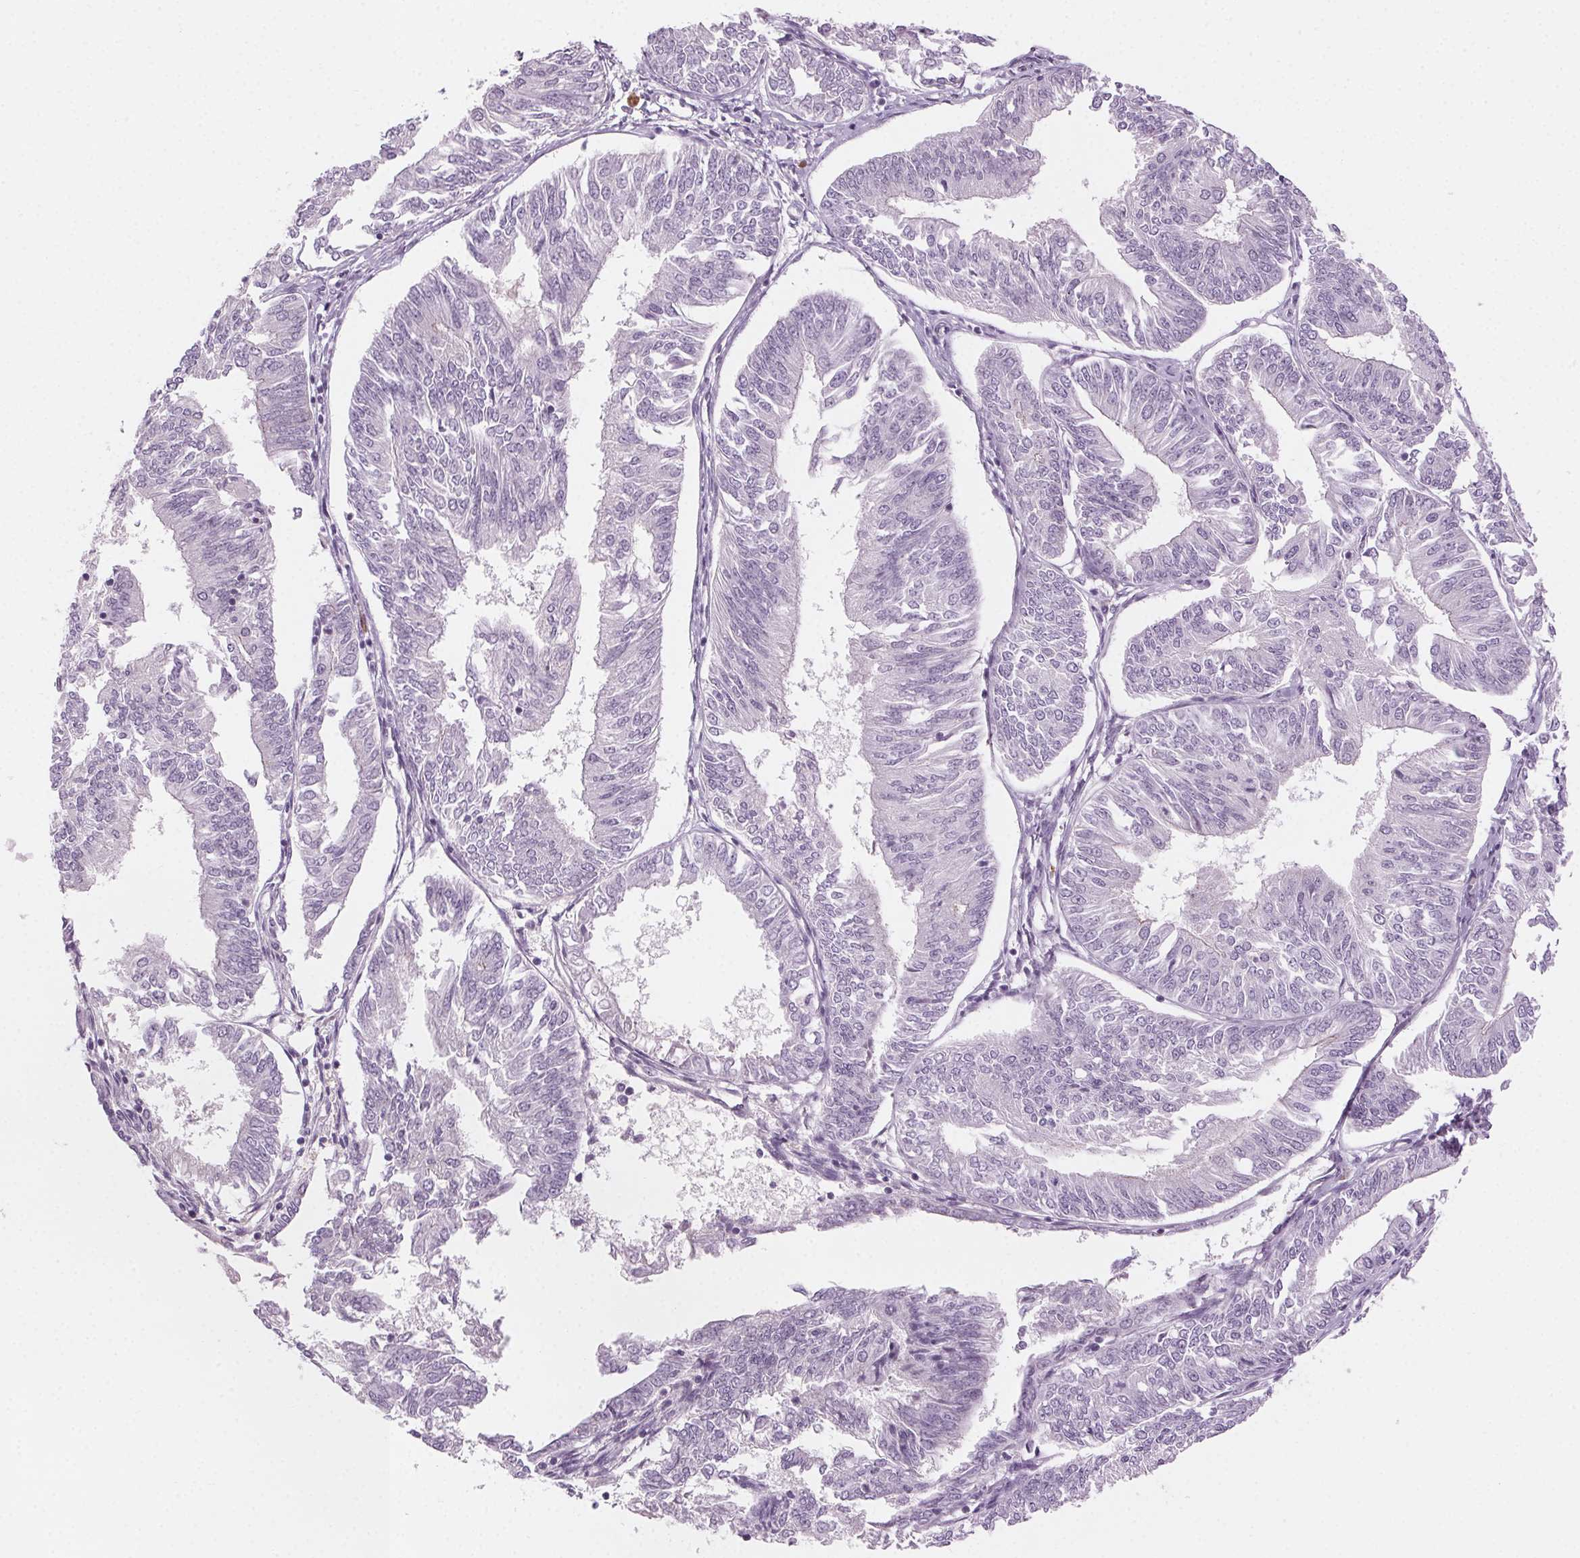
{"staining": {"intensity": "negative", "quantity": "none", "location": "none"}, "tissue": "endometrial cancer", "cell_type": "Tumor cells", "image_type": "cancer", "snomed": [{"axis": "morphology", "description": "Adenocarcinoma, NOS"}, {"axis": "topography", "description": "Endometrium"}], "caption": "Immunohistochemistry of adenocarcinoma (endometrial) reveals no staining in tumor cells.", "gene": "HSF5", "patient": {"sex": "female", "age": 58}}